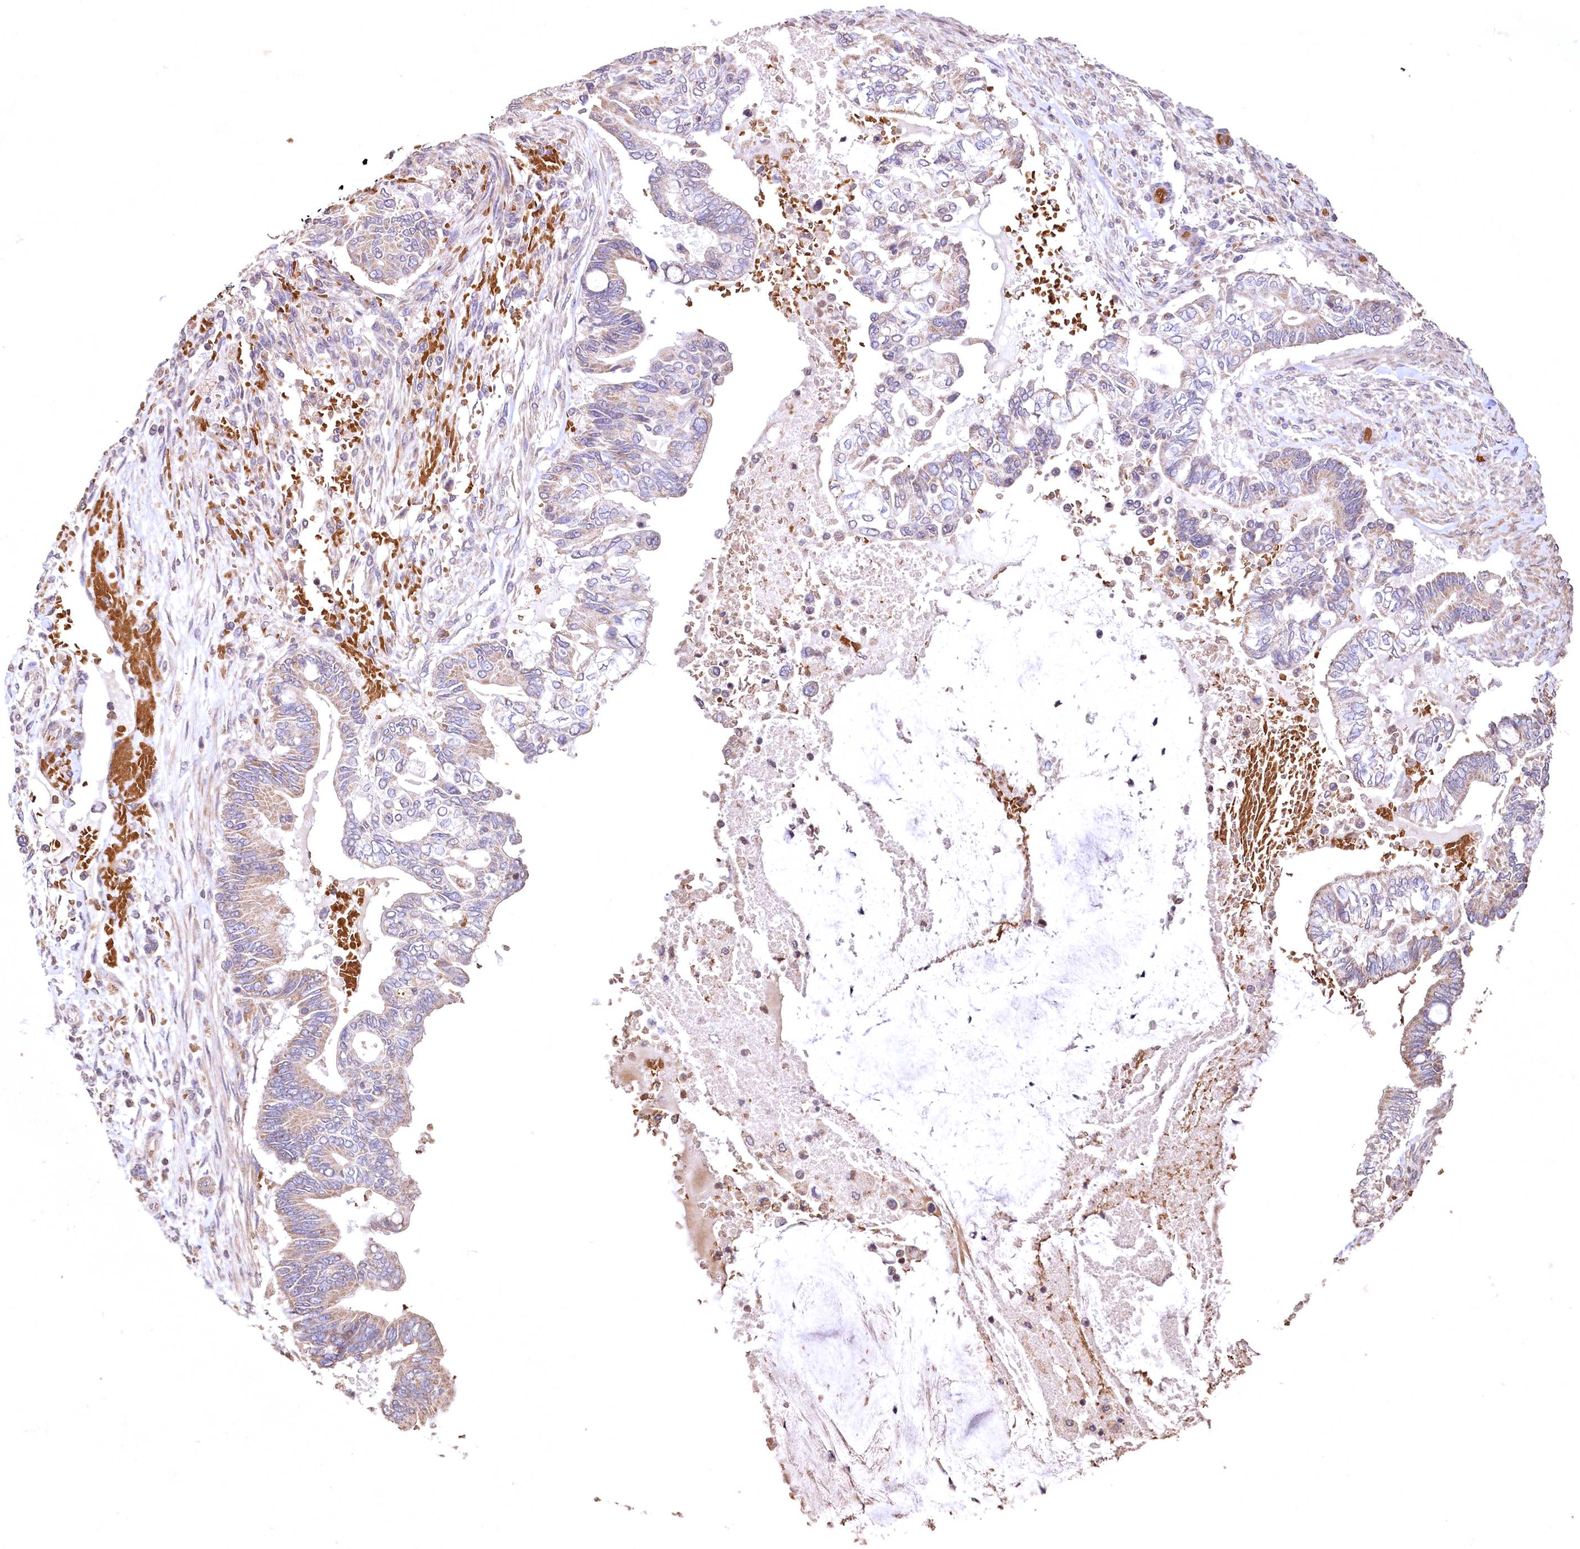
{"staining": {"intensity": "weak", "quantity": "25%-75%", "location": "cytoplasmic/membranous"}, "tissue": "pancreatic cancer", "cell_type": "Tumor cells", "image_type": "cancer", "snomed": [{"axis": "morphology", "description": "Adenocarcinoma, NOS"}, {"axis": "topography", "description": "Pancreas"}], "caption": "Protein analysis of pancreatic cancer (adenocarcinoma) tissue reveals weak cytoplasmic/membranous expression in about 25%-75% of tumor cells.", "gene": "SPTA1", "patient": {"sex": "male", "age": 68}}